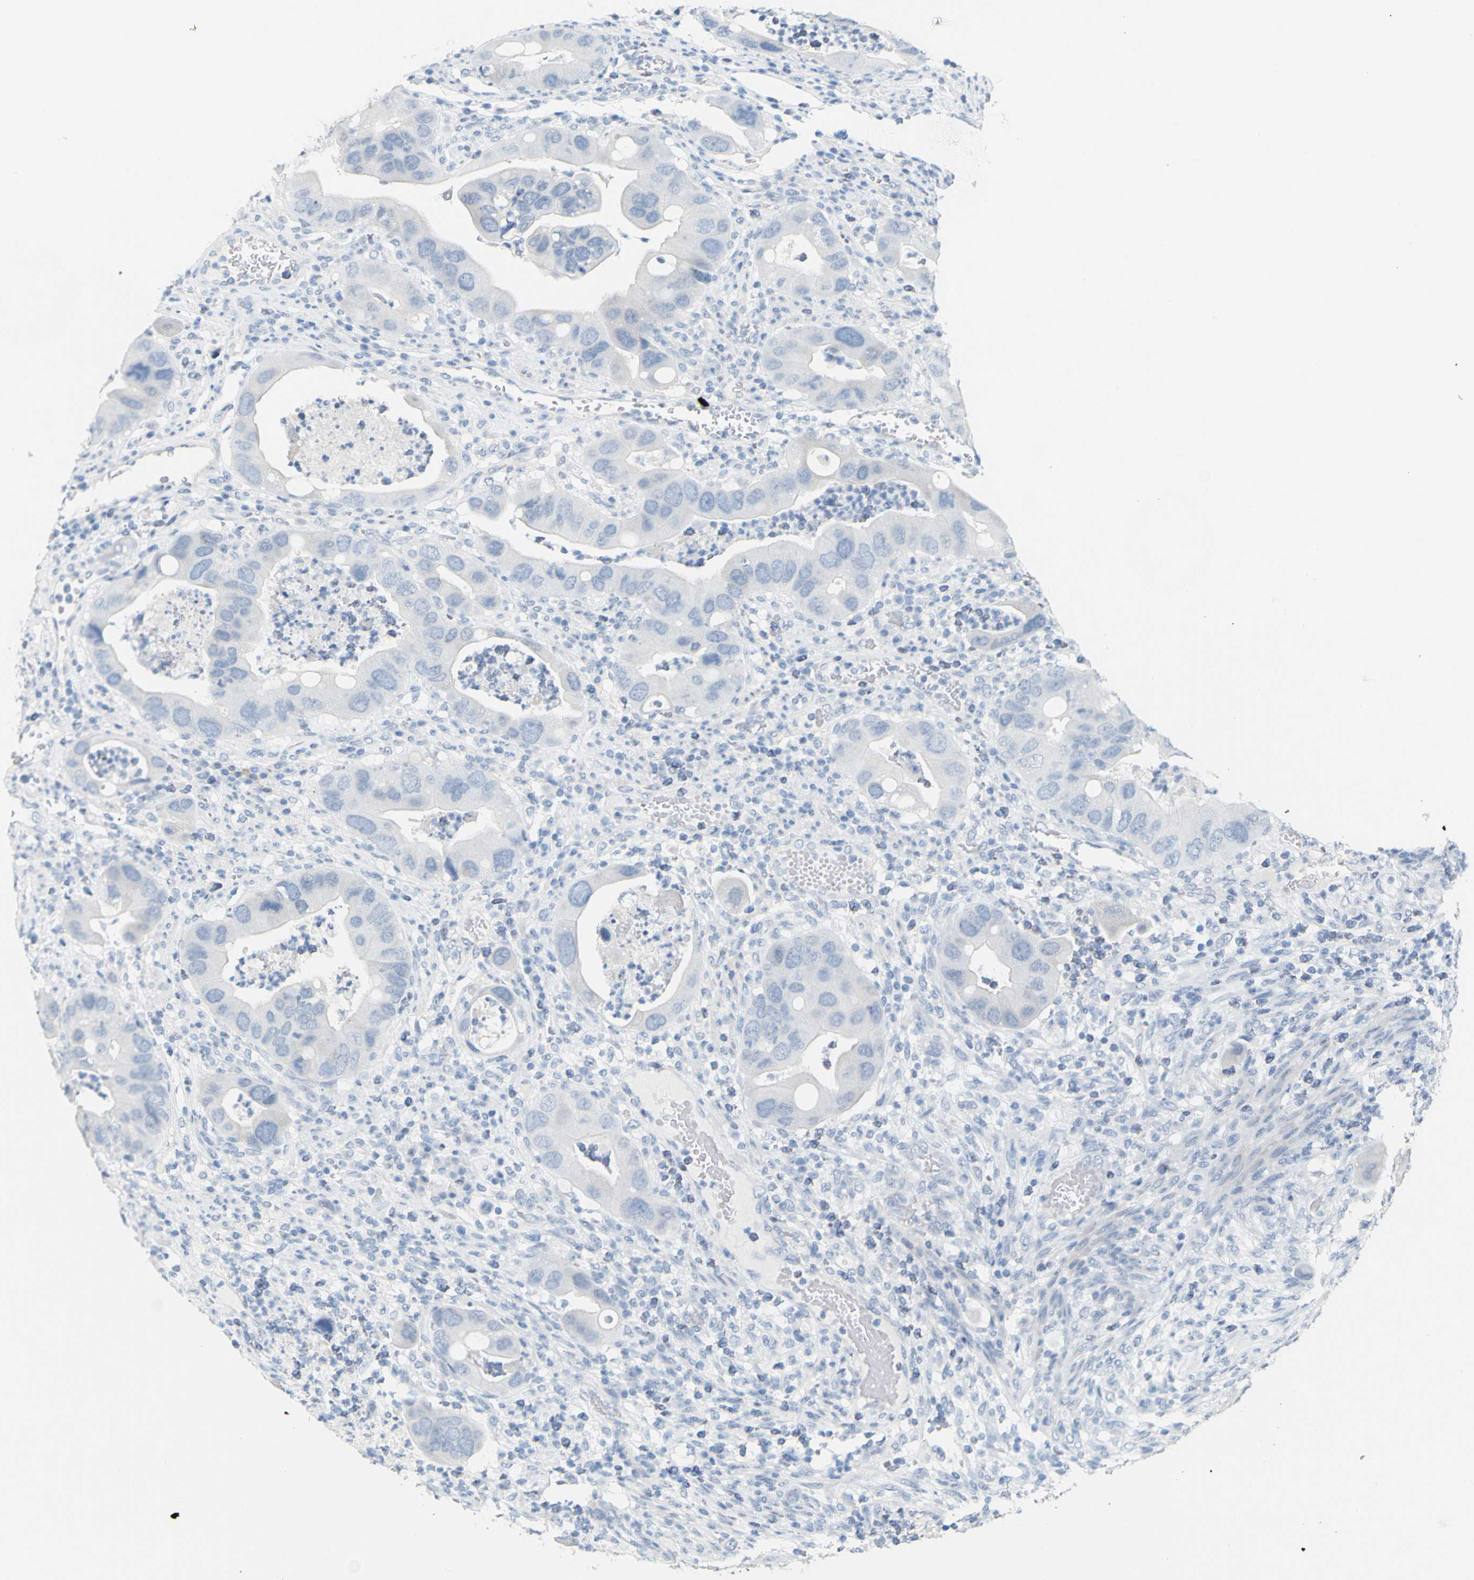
{"staining": {"intensity": "negative", "quantity": "none", "location": "none"}, "tissue": "colorectal cancer", "cell_type": "Tumor cells", "image_type": "cancer", "snomed": [{"axis": "morphology", "description": "Adenocarcinoma, NOS"}, {"axis": "topography", "description": "Rectum"}], "caption": "IHC of colorectal adenocarcinoma exhibits no staining in tumor cells. (DAB (3,3'-diaminobenzidine) immunohistochemistry visualized using brightfield microscopy, high magnification).", "gene": "OPN1SW", "patient": {"sex": "female", "age": 57}}